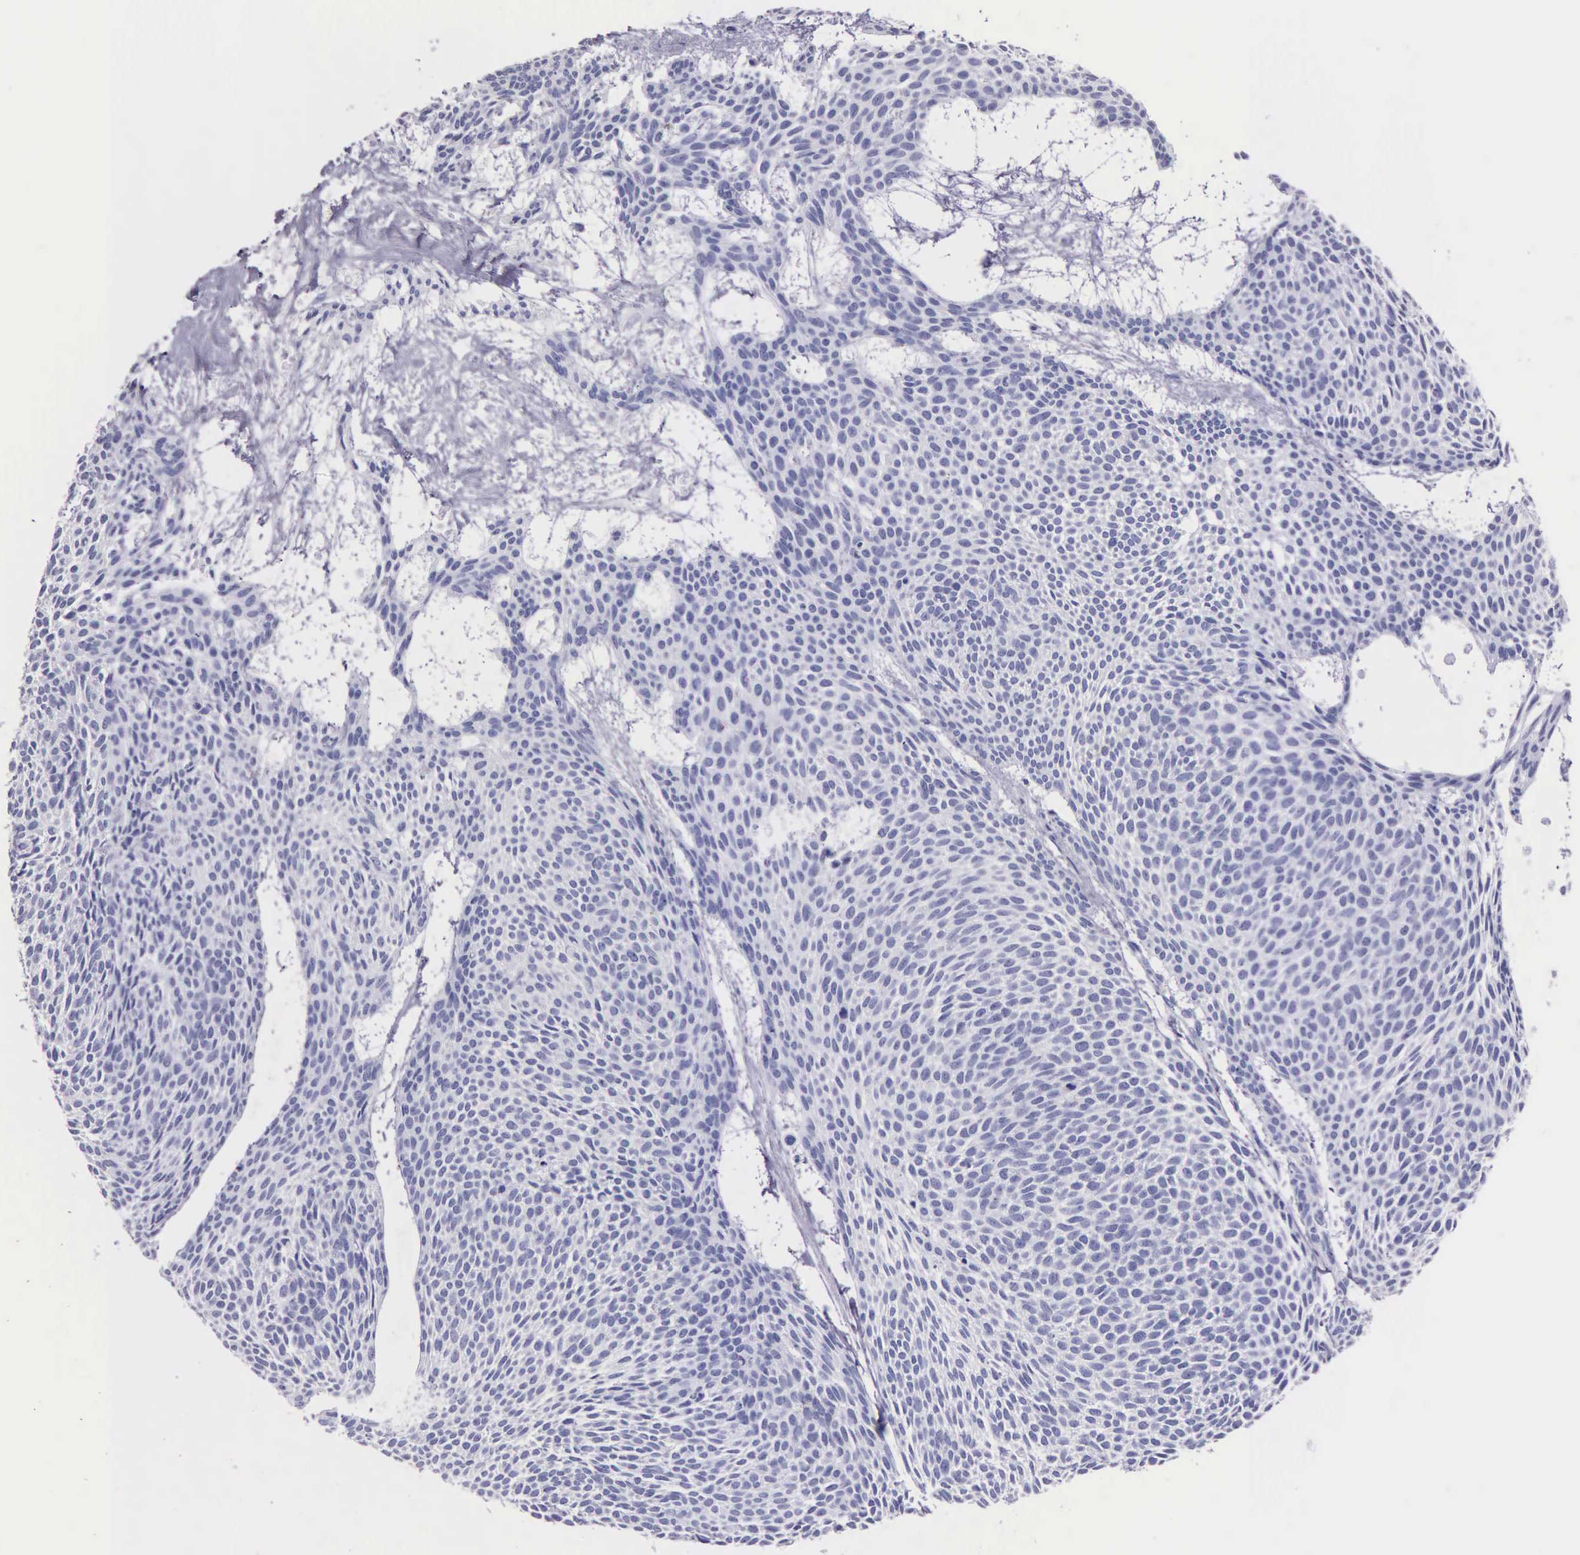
{"staining": {"intensity": "negative", "quantity": "none", "location": "none"}, "tissue": "skin cancer", "cell_type": "Tumor cells", "image_type": "cancer", "snomed": [{"axis": "morphology", "description": "Basal cell carcinoma"}, {"axis": "topography", "description": "Skin"}], "caption": "This is a image of IHC staining of skin cancer, which shows no staining in tumor cells. (Immunohistochemistry, brightfield microscopy, high magnification).", "gene": "KLK3", "patient": {"sex": "male", "age": 84}}